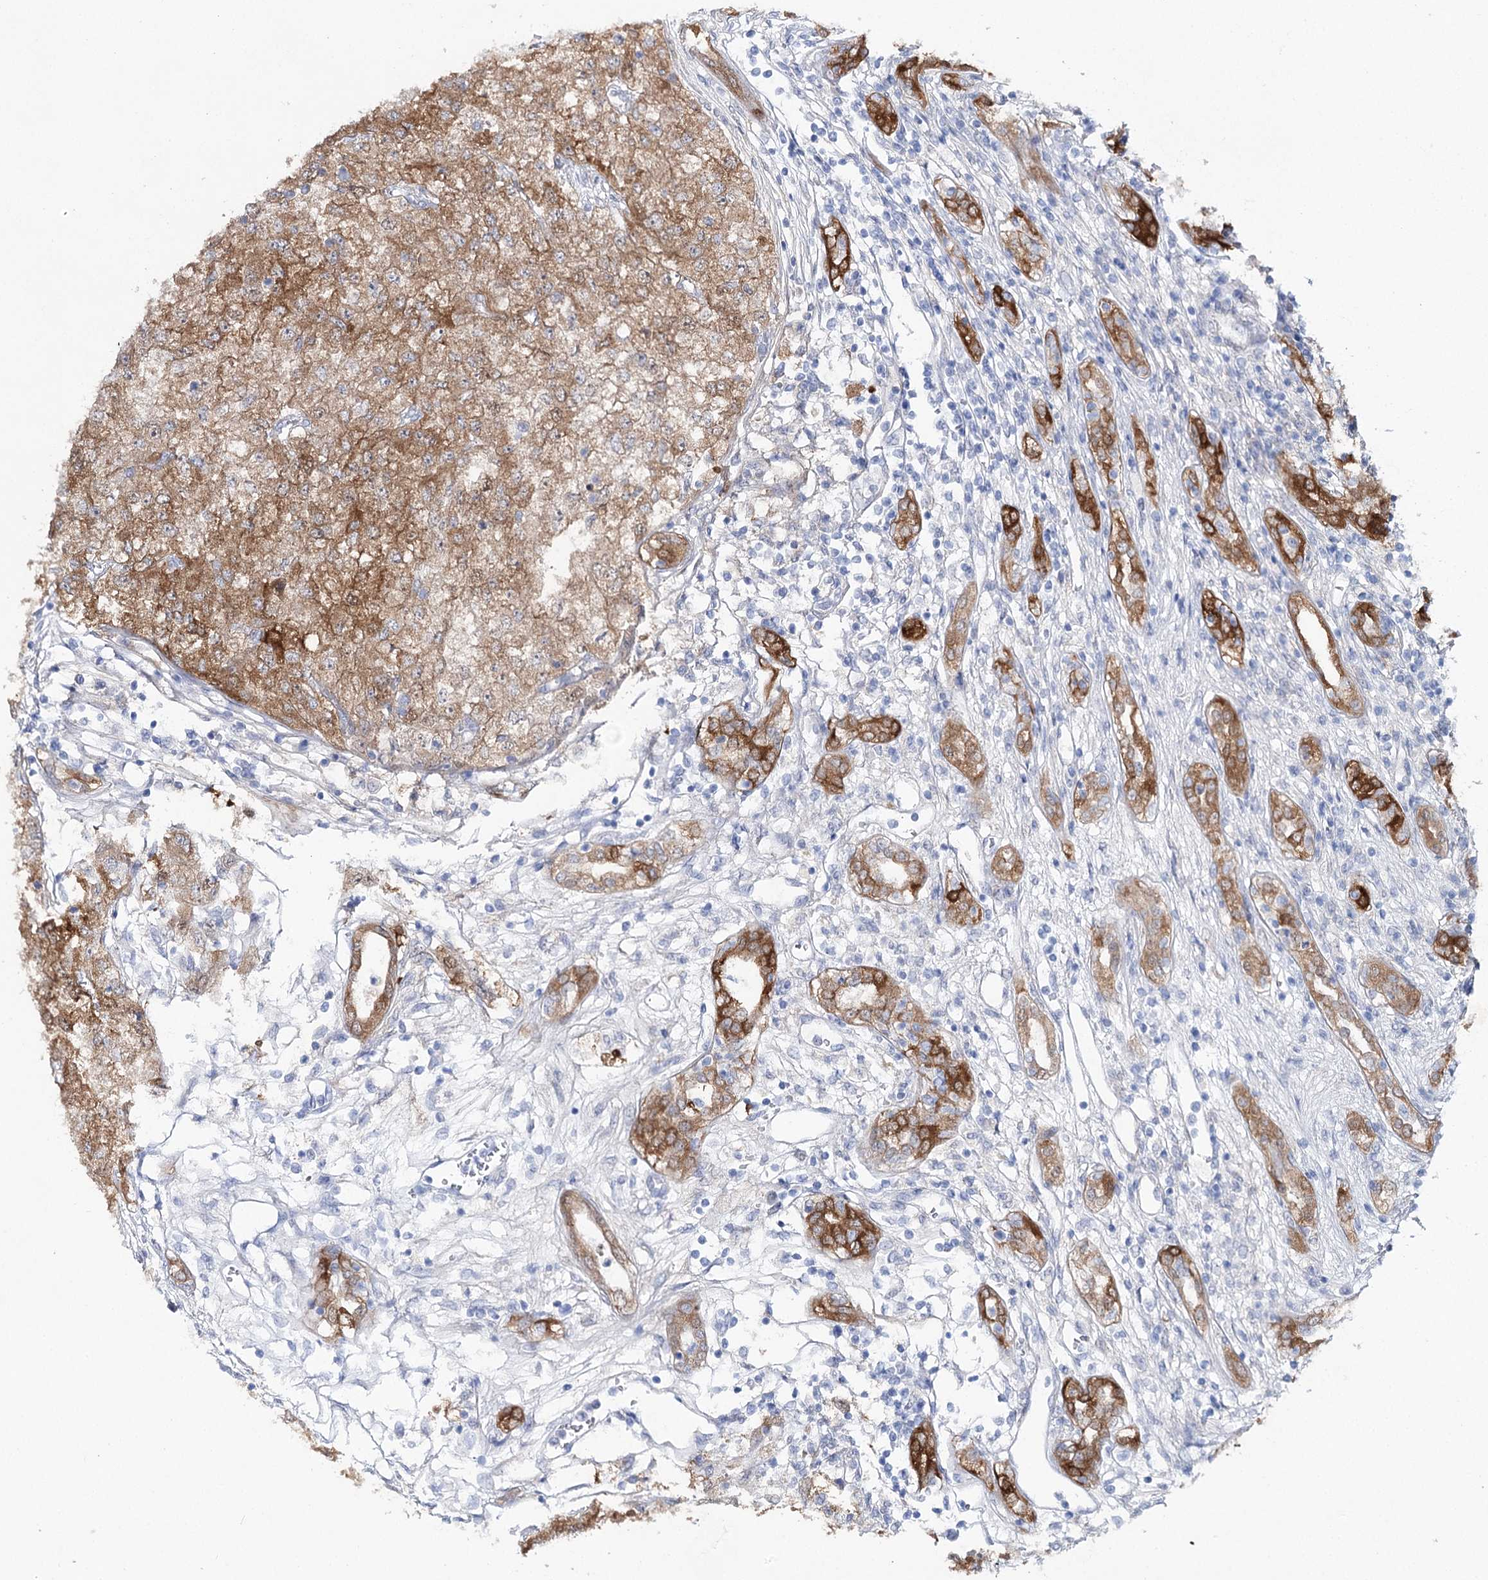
{"staining": {"intensity": "moderate", "quantity": ">75%", "location": "cytoplasmic/membranous"}, "tissue": "renal cancer", "cell_type": "Tumor cells", "image_type": "cancer", "snomed": [{"axis": "morphology", "description": "Adenocarcinoma, NOS"}, {"axis": "topography", "description": "Kidney"}], "caption": "Immunohistochemical staining of human renal cancer (adenocarcinoma) demonstrates medium levels of moderate cytoplasmic/membranous protein positivity in about >75% of tumor cells. (Stains: DAB (3,3'-diaminobenzidine) in brown, nuclei in blue, Microscopy: brightfield microscopy at high magnification).", "gene": "UGDH", "patient": {"sex": "female", "age": 54}}